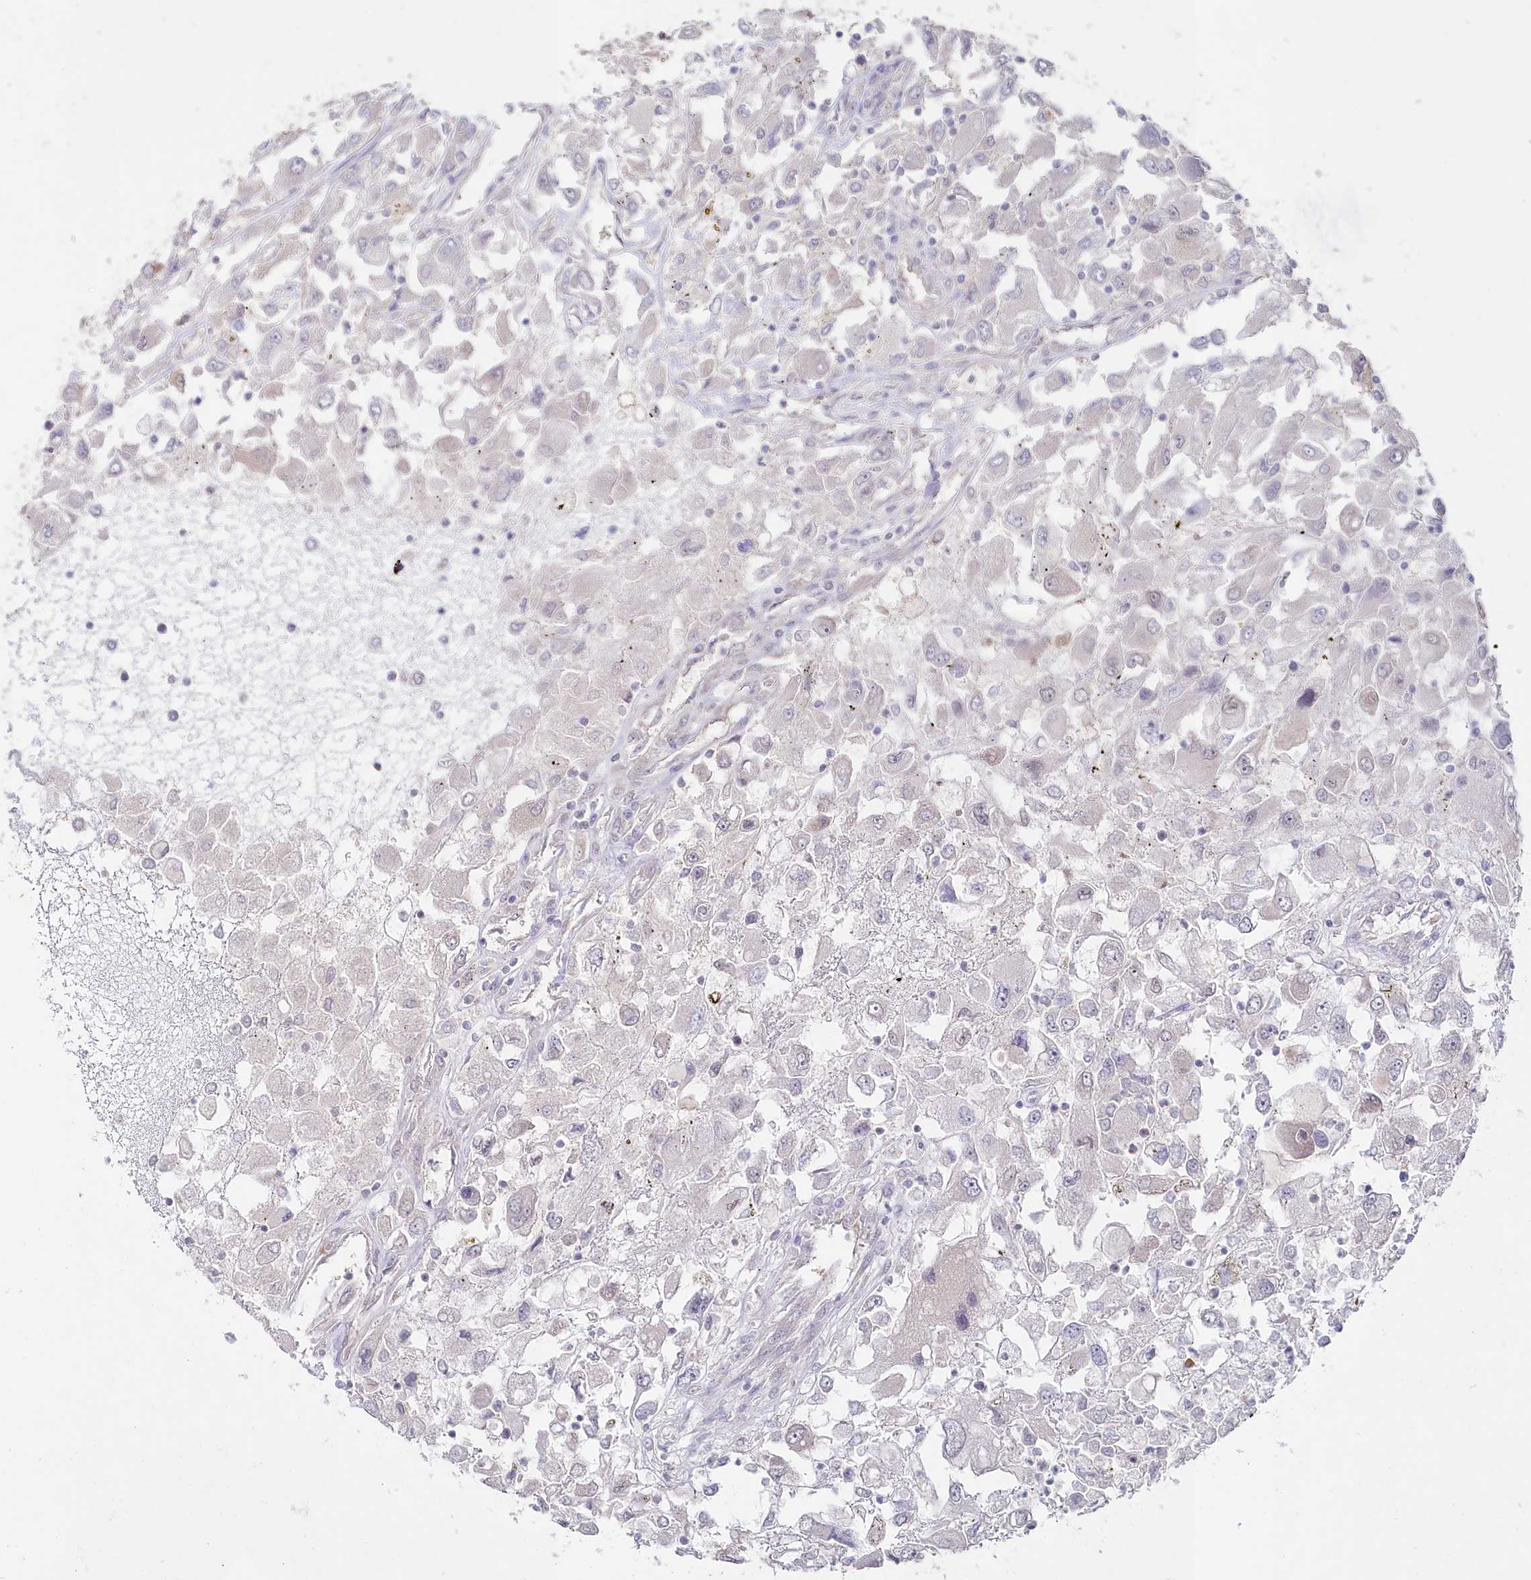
{"staining": {"intensity": "negative", "quantity": "none", "location": "none"}, "tissue": "renal cancer", "cell_type": "Tumor cells", "image_type": "cancer", "snomed": [{"axis": "morphology", "description": "Adenocarcinoma, NOS"}, {"axis": "topography", "description": "Kidney"}], "caption": "High magnification brightfield microscopy of adenocarcinoma (renal) stained with DAB (brown) and counterstained with hematoxylin (blue): tumor cells show no significant positivity.", "gene": "AAMDC", "patient": {"sex": "female", "age": 52}}